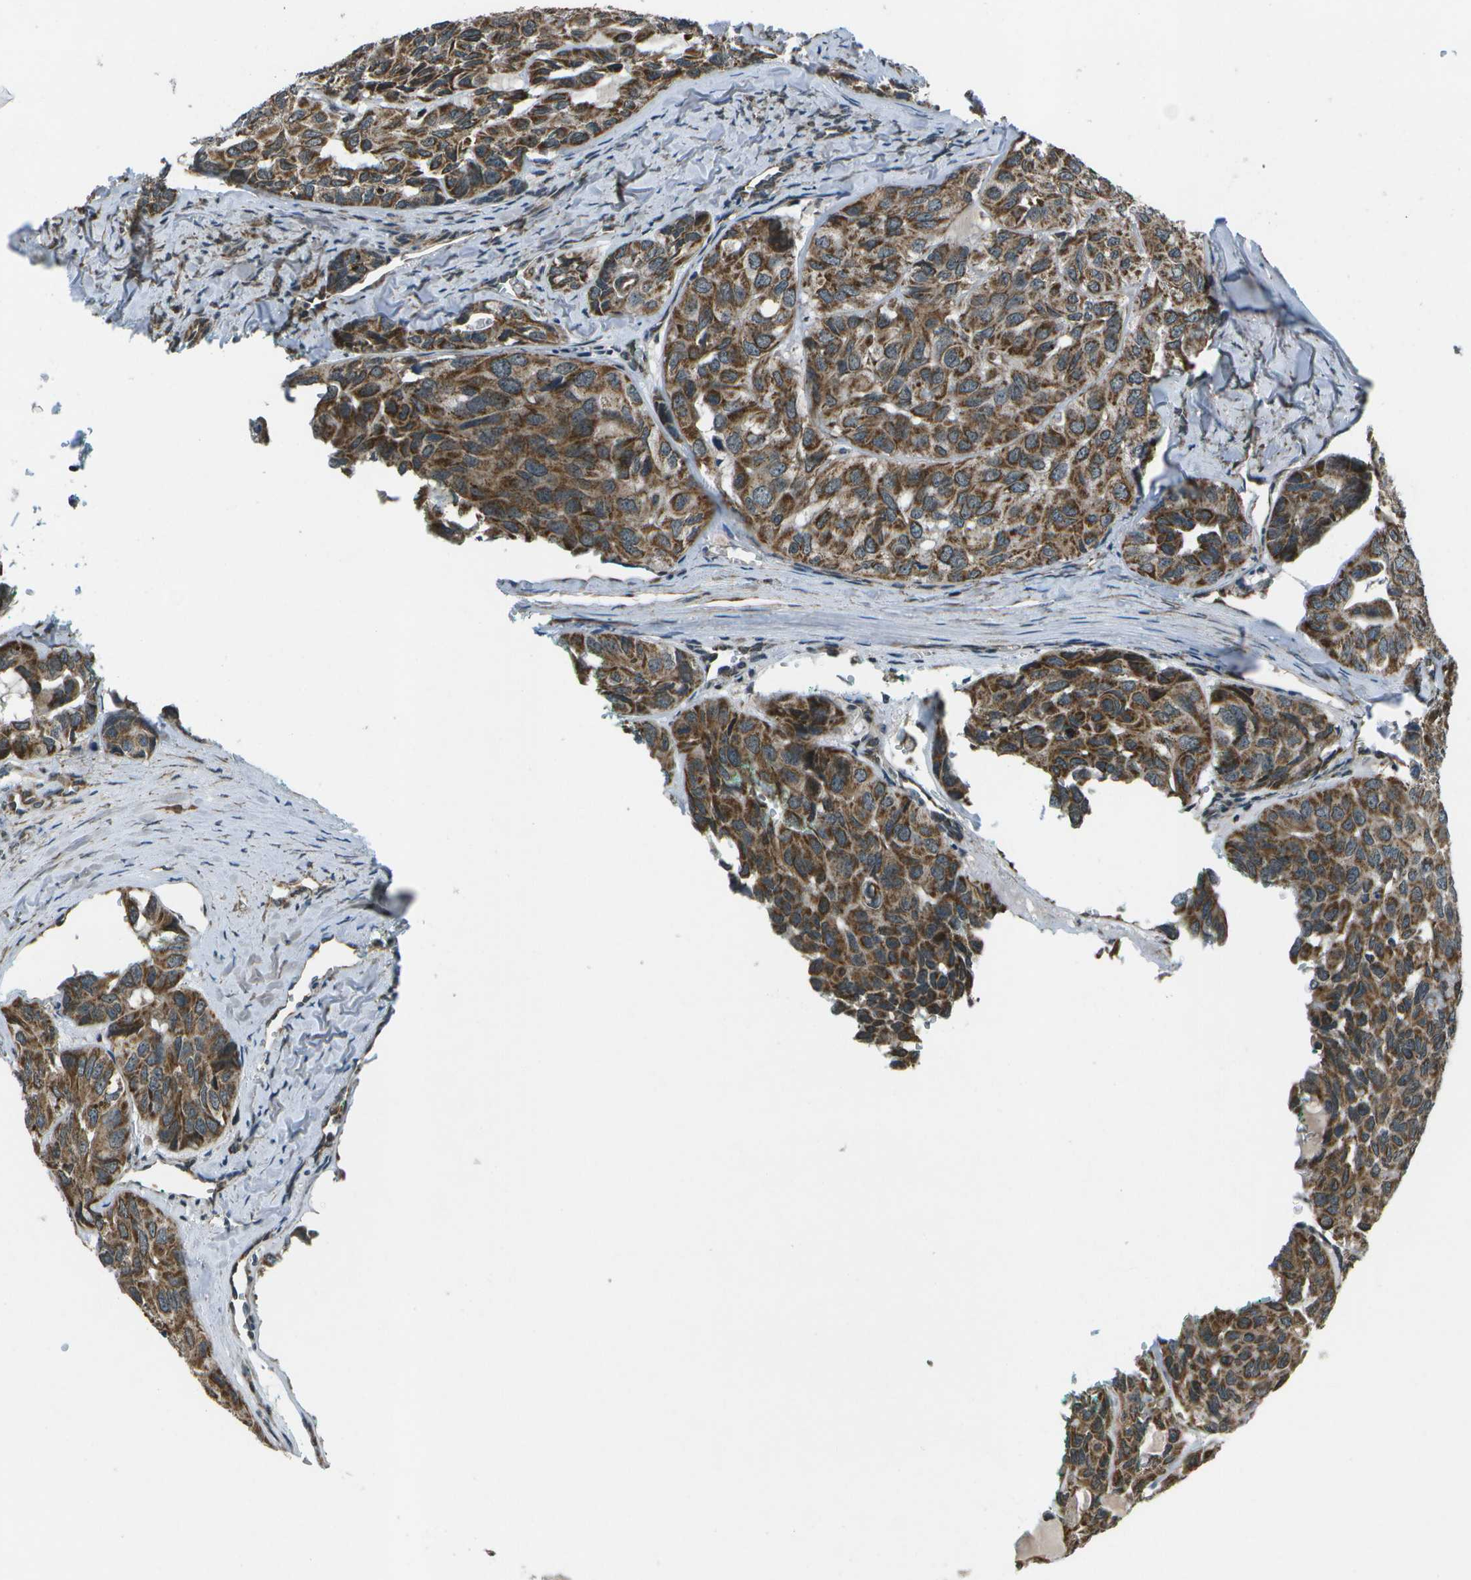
{"staining": {"intensity": "strong", "quantity": ">75%", "location": "cytoplasmic/membranous"}, "tissue": "head and neck cancer", "cell_type": "Tumor cells", "image_type": "cancer", "snomed": [{"axis": "morphology", "description": "Adenocarcinoma, NOS"}, {"axis": "topography", "description": "Salivary gland, NOS"}, {"axis": "topography", "description": "Head-Neck"}], "caption": "Immunohistochemical staining of adenocarcinoma (head and neck) reveals high levels of strong cytoplasmic/membranous protein staining in approximately >75% of tumor cells.", "gene": "EIF2AK1", "patient": {"sex": "female", "age": 76}}